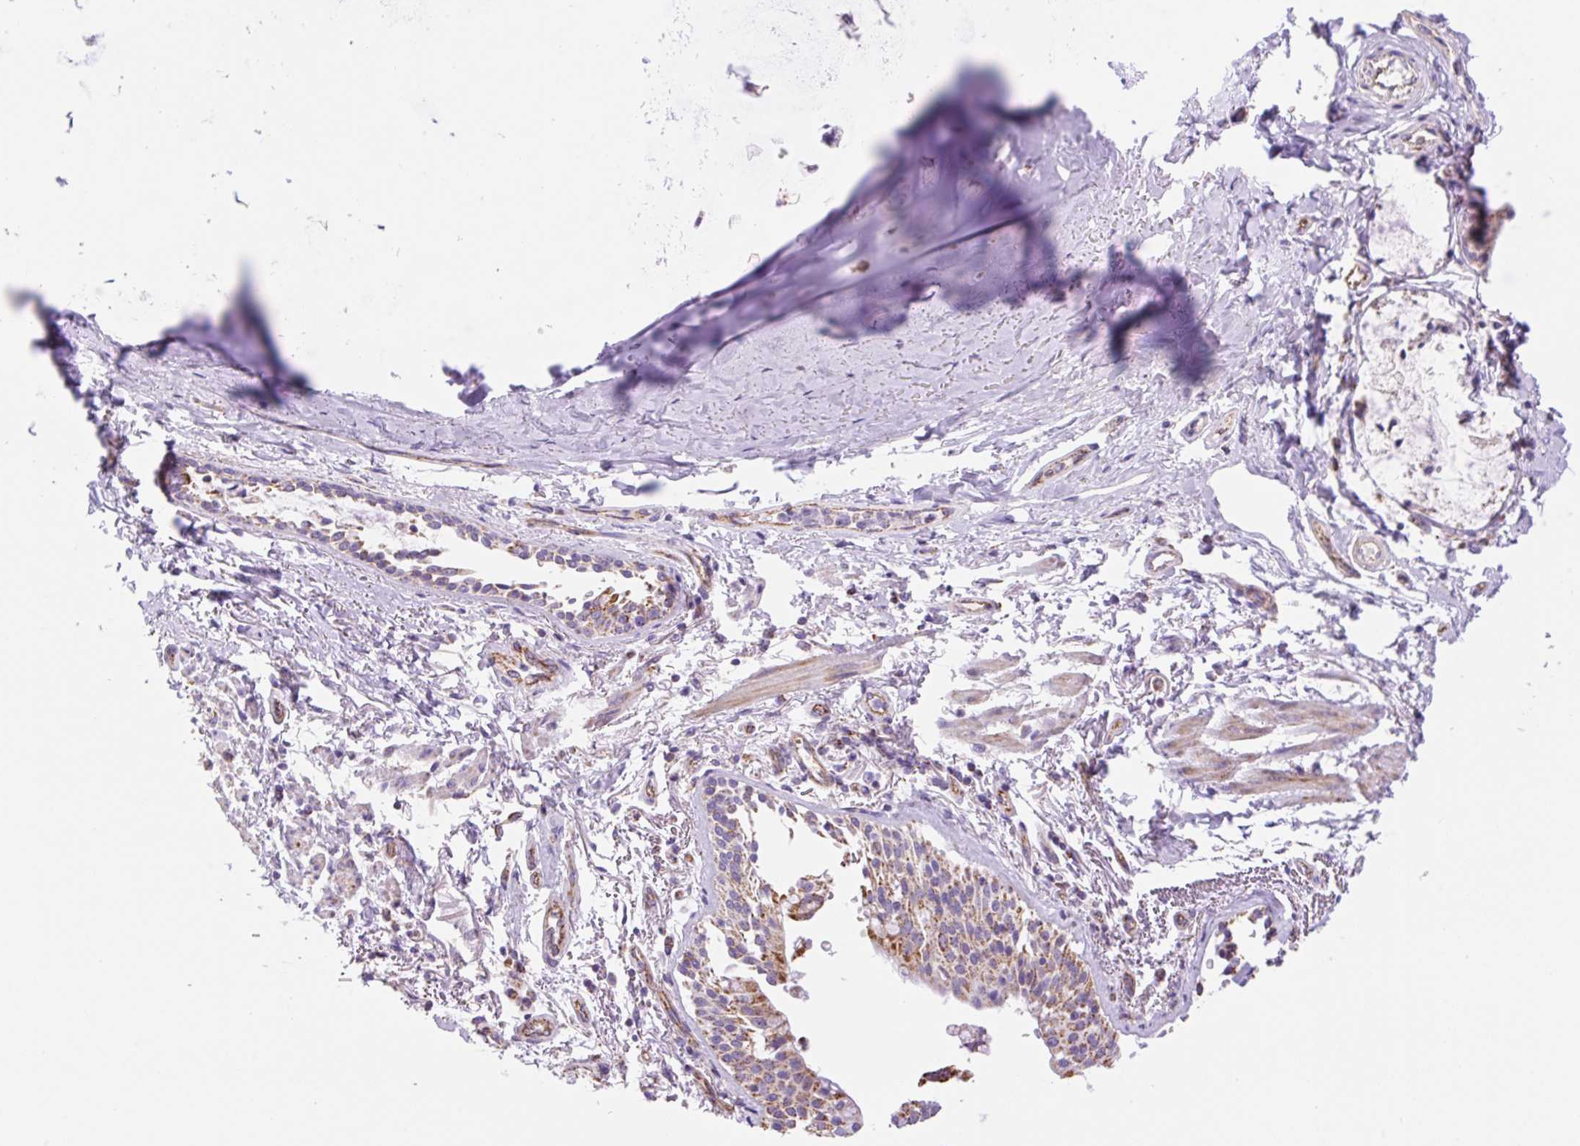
{"staining": {"intensity": "moderate", "quantity": ">75%", "location": "cytoplasmic/membranous"}, "tissue": "bronchus", "cell_type": "Respiratory epithelial cells", "image_type": "normal", "snomed": [{"axis": "morphology", "description": "Normal tissue, NOS"}, {"axis": "topography", "description": "Bronchus"}], "caption": "Protein staining demonstrates moderate cytoplasmic/membranous positivity in approximately >75% of respiratory epithelial cells in benign bronchus. Nuclei are stained in blue.", "gene": "ESAM", "patient": {"sex": "male", "age": 70}}